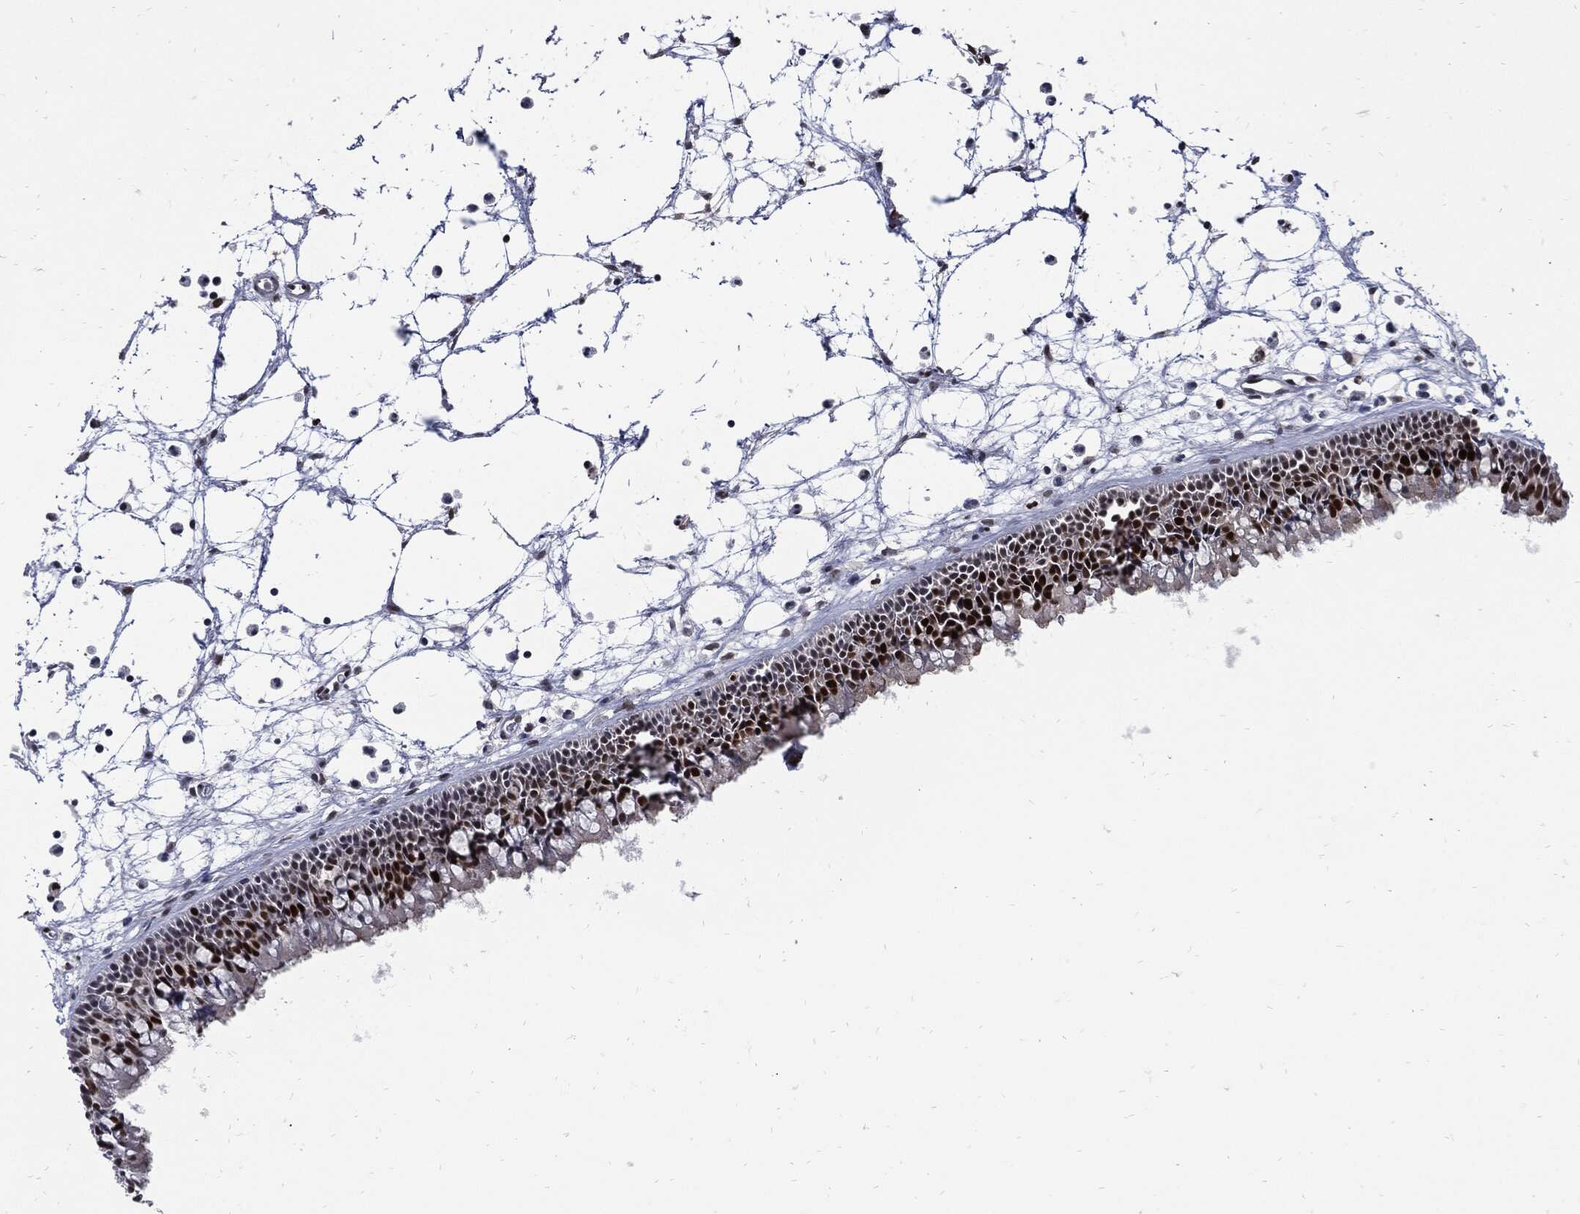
{"staining": {"intensity": "strong", "quantity": "25%-75%", "location": "nuclear"}, "tissue": "nasopharynx", "cell_type": "Respiratory epithelial cells", "image_type": "normal", "snomed": [{"axis": "morphology", "description": "Normal tissue, NOS"}, {"axis": "topography", "description": "Nasopharynx"}], "caption": "DAB immunohistochemical staining of normal human nasopharynx demonstrates strong nuclear protein expression in approximately 25%-75% of respiratory epithelial cells.", "gene": "NBN", "patient": {"sex": "male", "age": 58}}